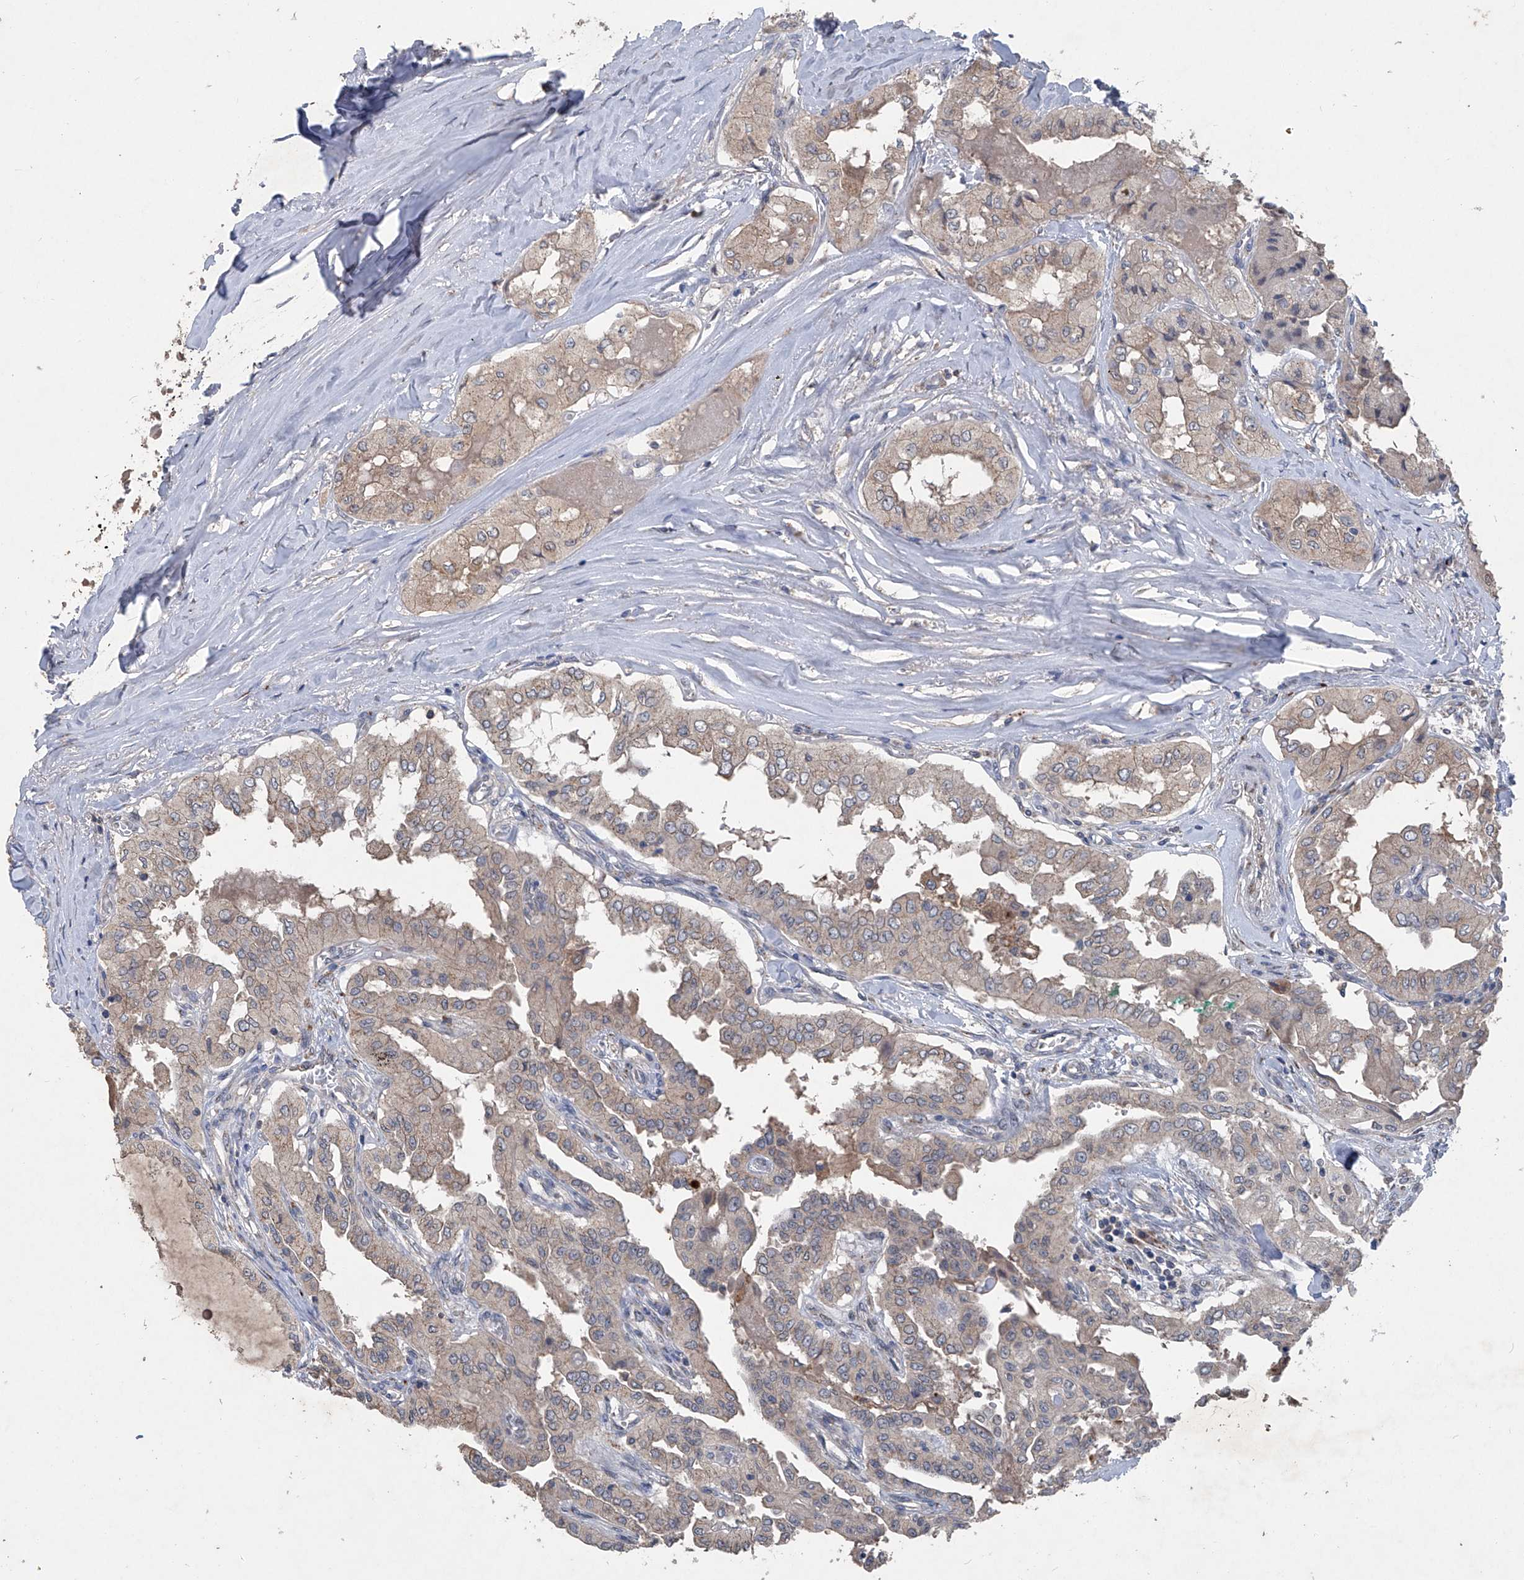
{"staining": {"intensity": "weak", "quantity": "25%-75%", "location": "cytoplasmic/membranous"}, "tissue": "thyroid cancer", "cell_type": "Tumor cells", "image_type": "cancer", "snomed": [{"axis": "morphology", "description": "Papillary adenocarcinoma, NOS"}, {"axis": "topography", "description": "Thyroid gland"}], "caption": "Human thyroid papillary adenocarcinoma stained with a protein marker reveals weak staining in tumor cells.", "gene": "PCSK5", "patient": {"sex": "female", "age": 59}}